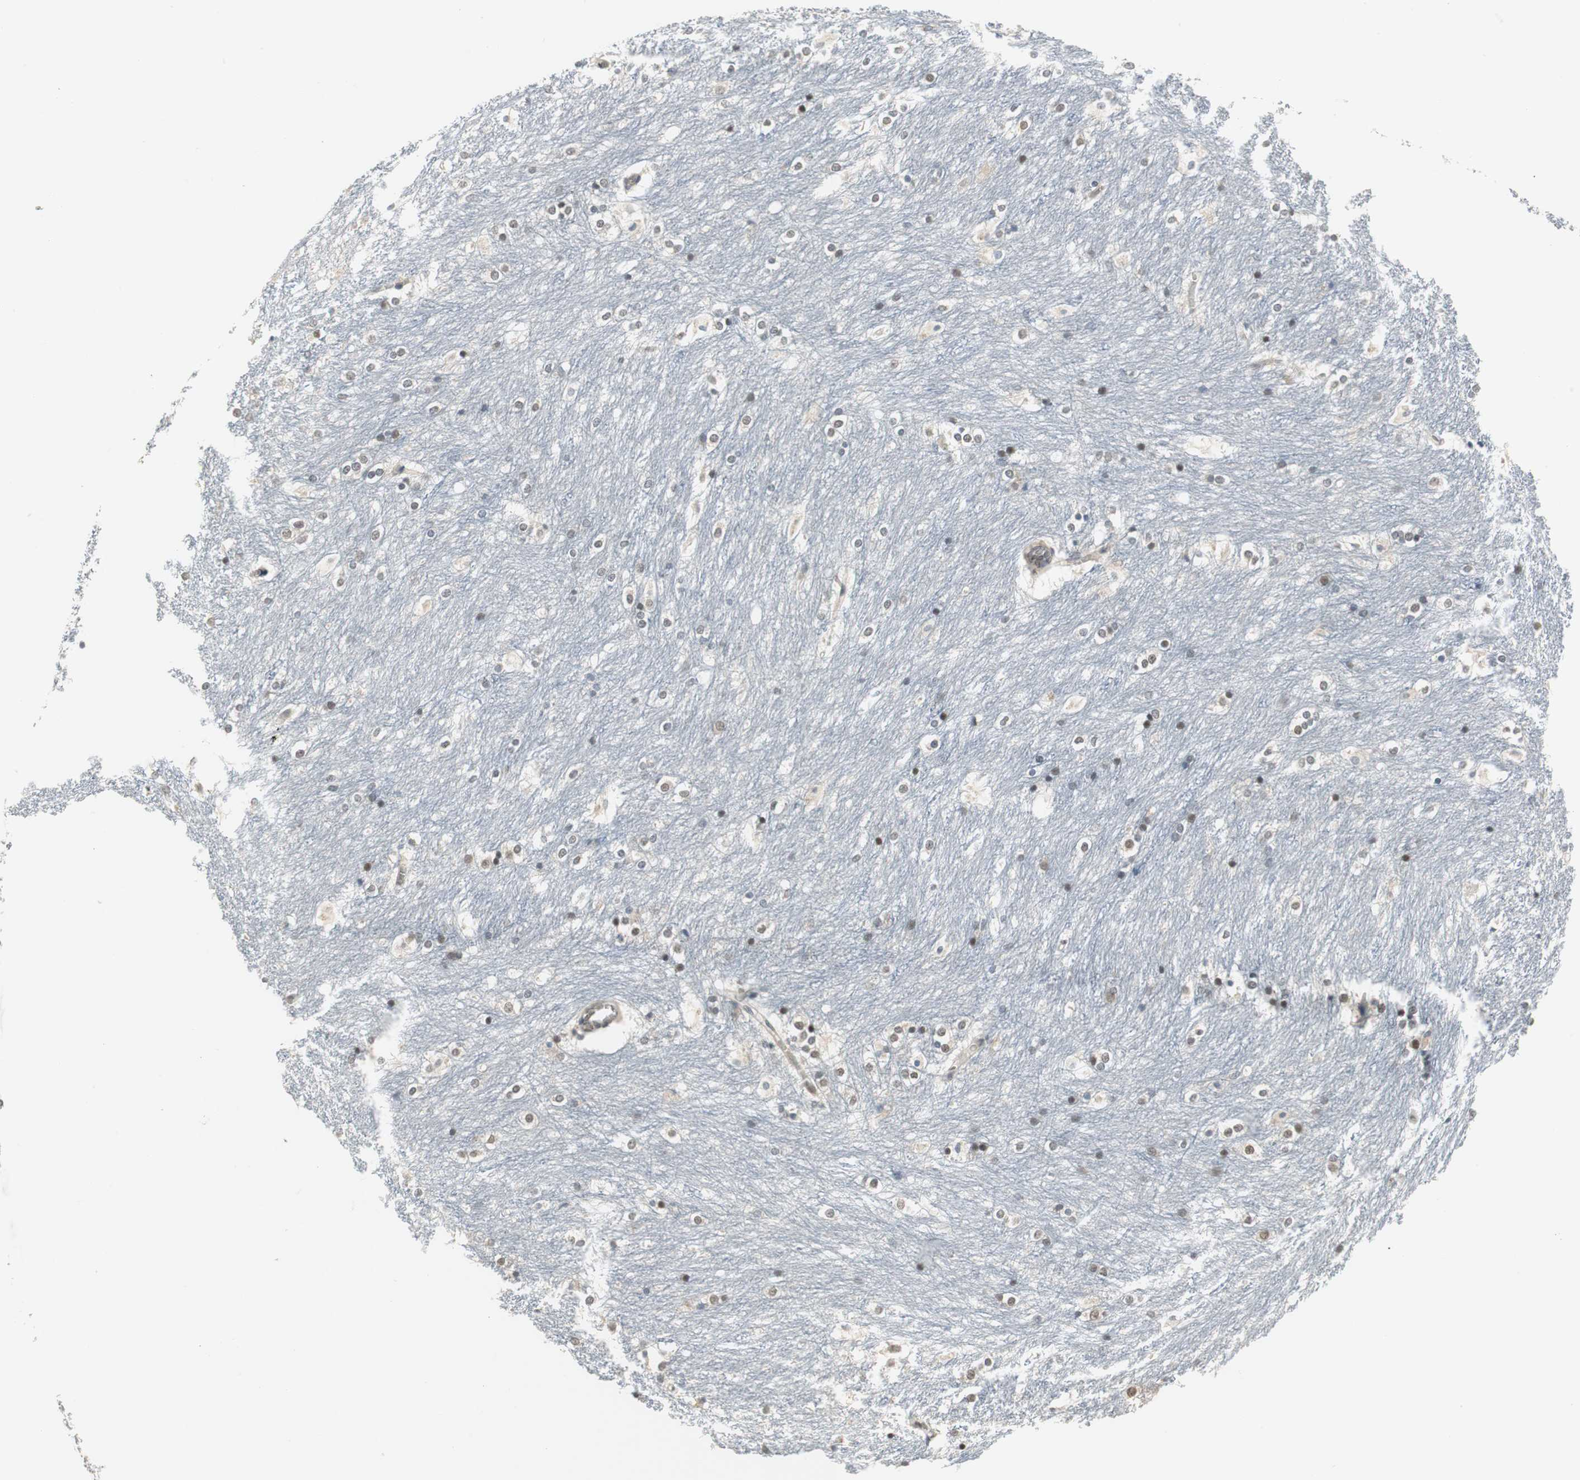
{"staining": {"intensity": "moderate", "quantity": "25%-75%", "location": "cytoplasmic/membranous,nuclear"}, "tissue": "caudate", "cell_type": "Glial cells", "image_type": "normal", "snomed": [{"axis": "morphology", "description": "Normal tissue, NOS"}, {"axis": "topography", "description": "Lateral ventricle wall"}], "caption": "An immunohistochemistry image of unremarkable tissue is shown. Protein staining in brown labels moderate cytoplasmic/membranous,nuclear positivity in caudate within glial cells. Nuclei are stained in blue.", "gene": "CCT5", "patient": {"sex": "female", "age": 19}}